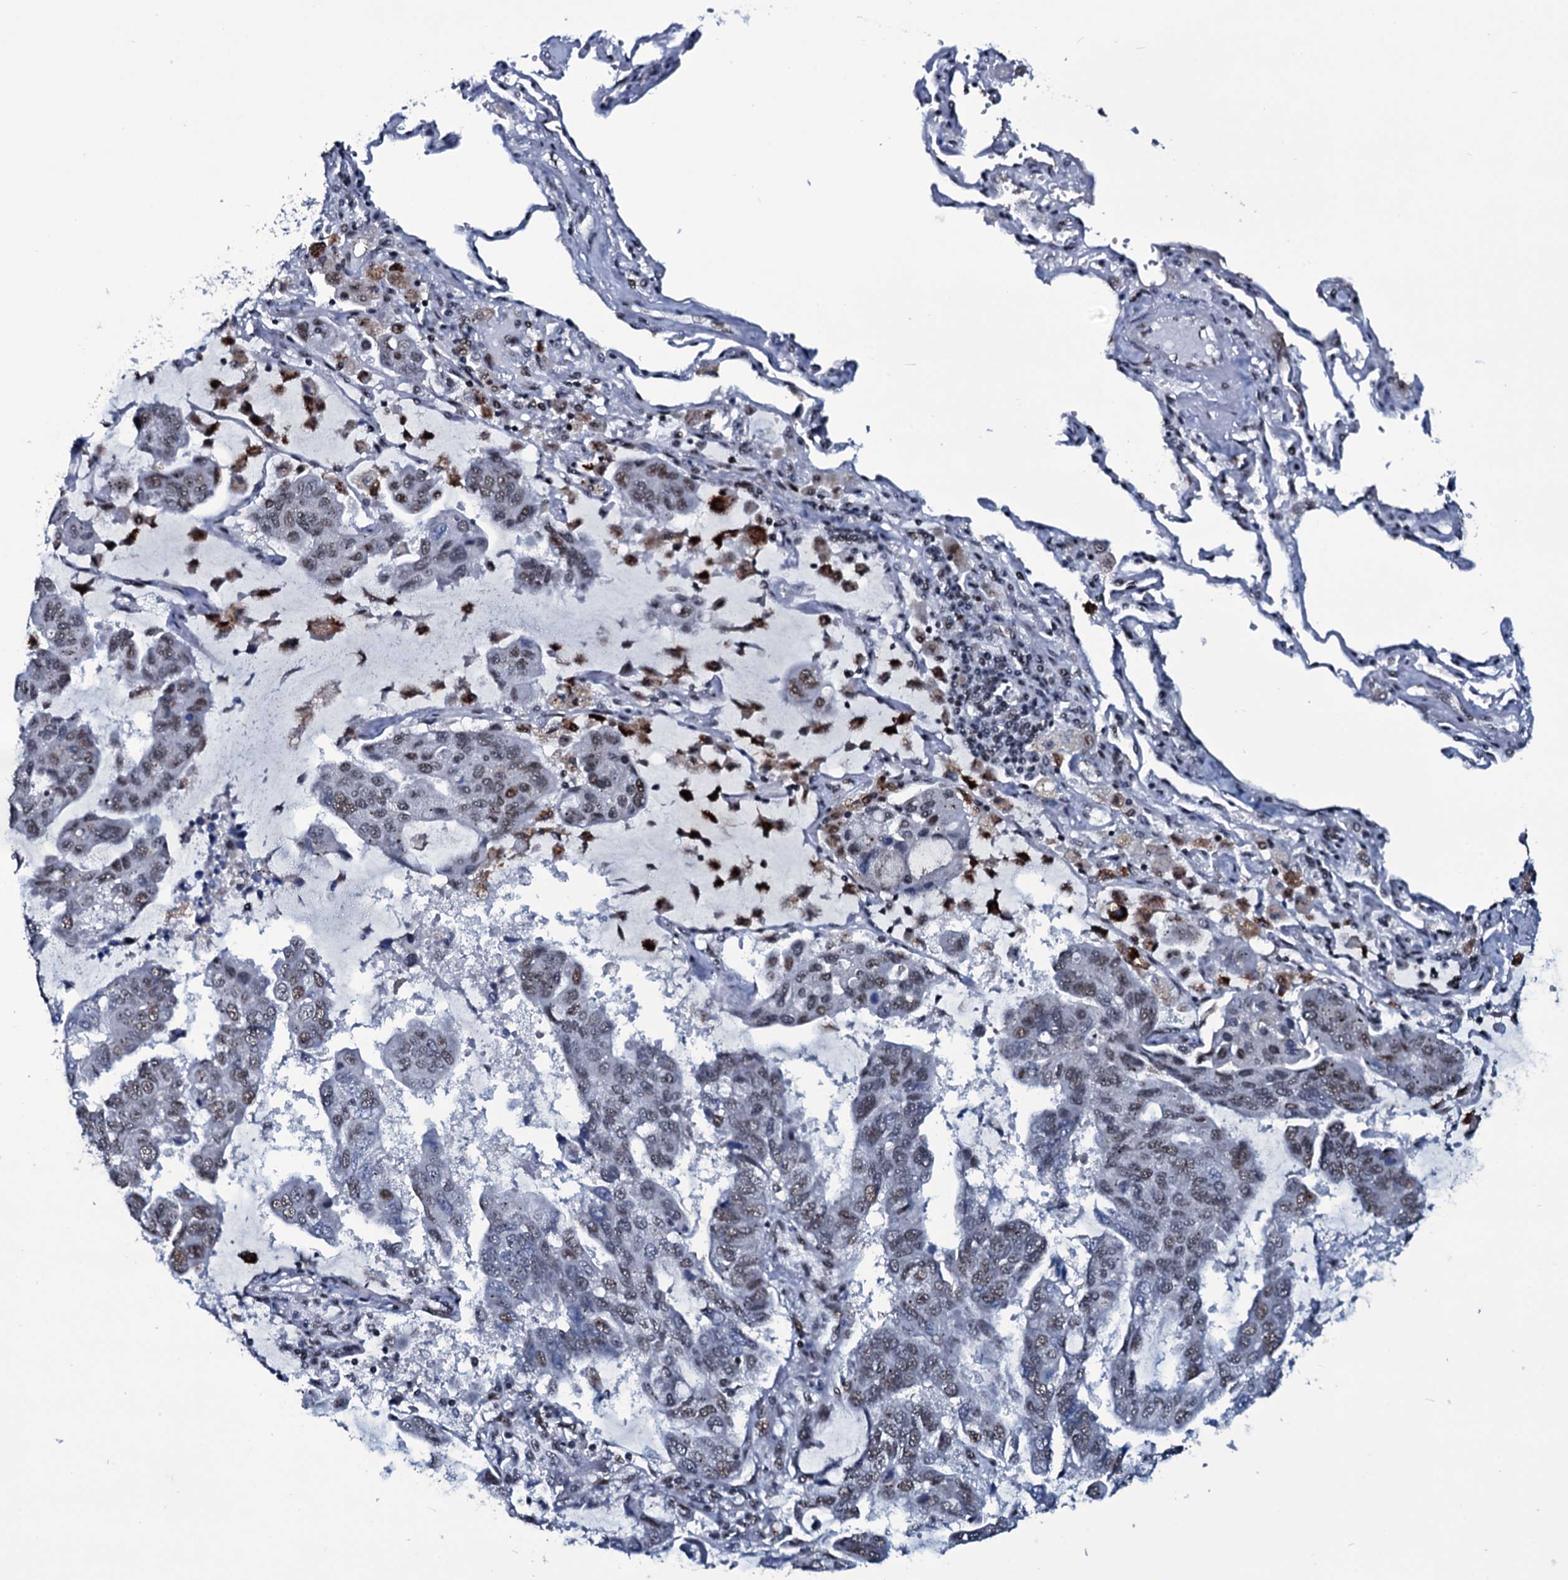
{"staining": {"intensity": "weak", "quantity": "<25%", "location": "nuclear"}, "tissue": "lung cancer", "cell_type": "Tumor cells", "image_type": "cancer", "snomed": [{"axis": "morphology", "description": "Adenocarcinoma, NOS"}, {"axis": "topography", "description": "Lung"}], "caption": "High magnification brightfield microscopy of lung cancer stained with DAB (3,3'-diaminobenzidine) (brown) and counterstained with hematoxylin (blue): tumor cells show no significant staining. (Immunohistochemistry (ihc), brightfield microscopy, high magnification).", "gene": "ZMIZ2", "patient": {"sex": "male", "age": 64}}